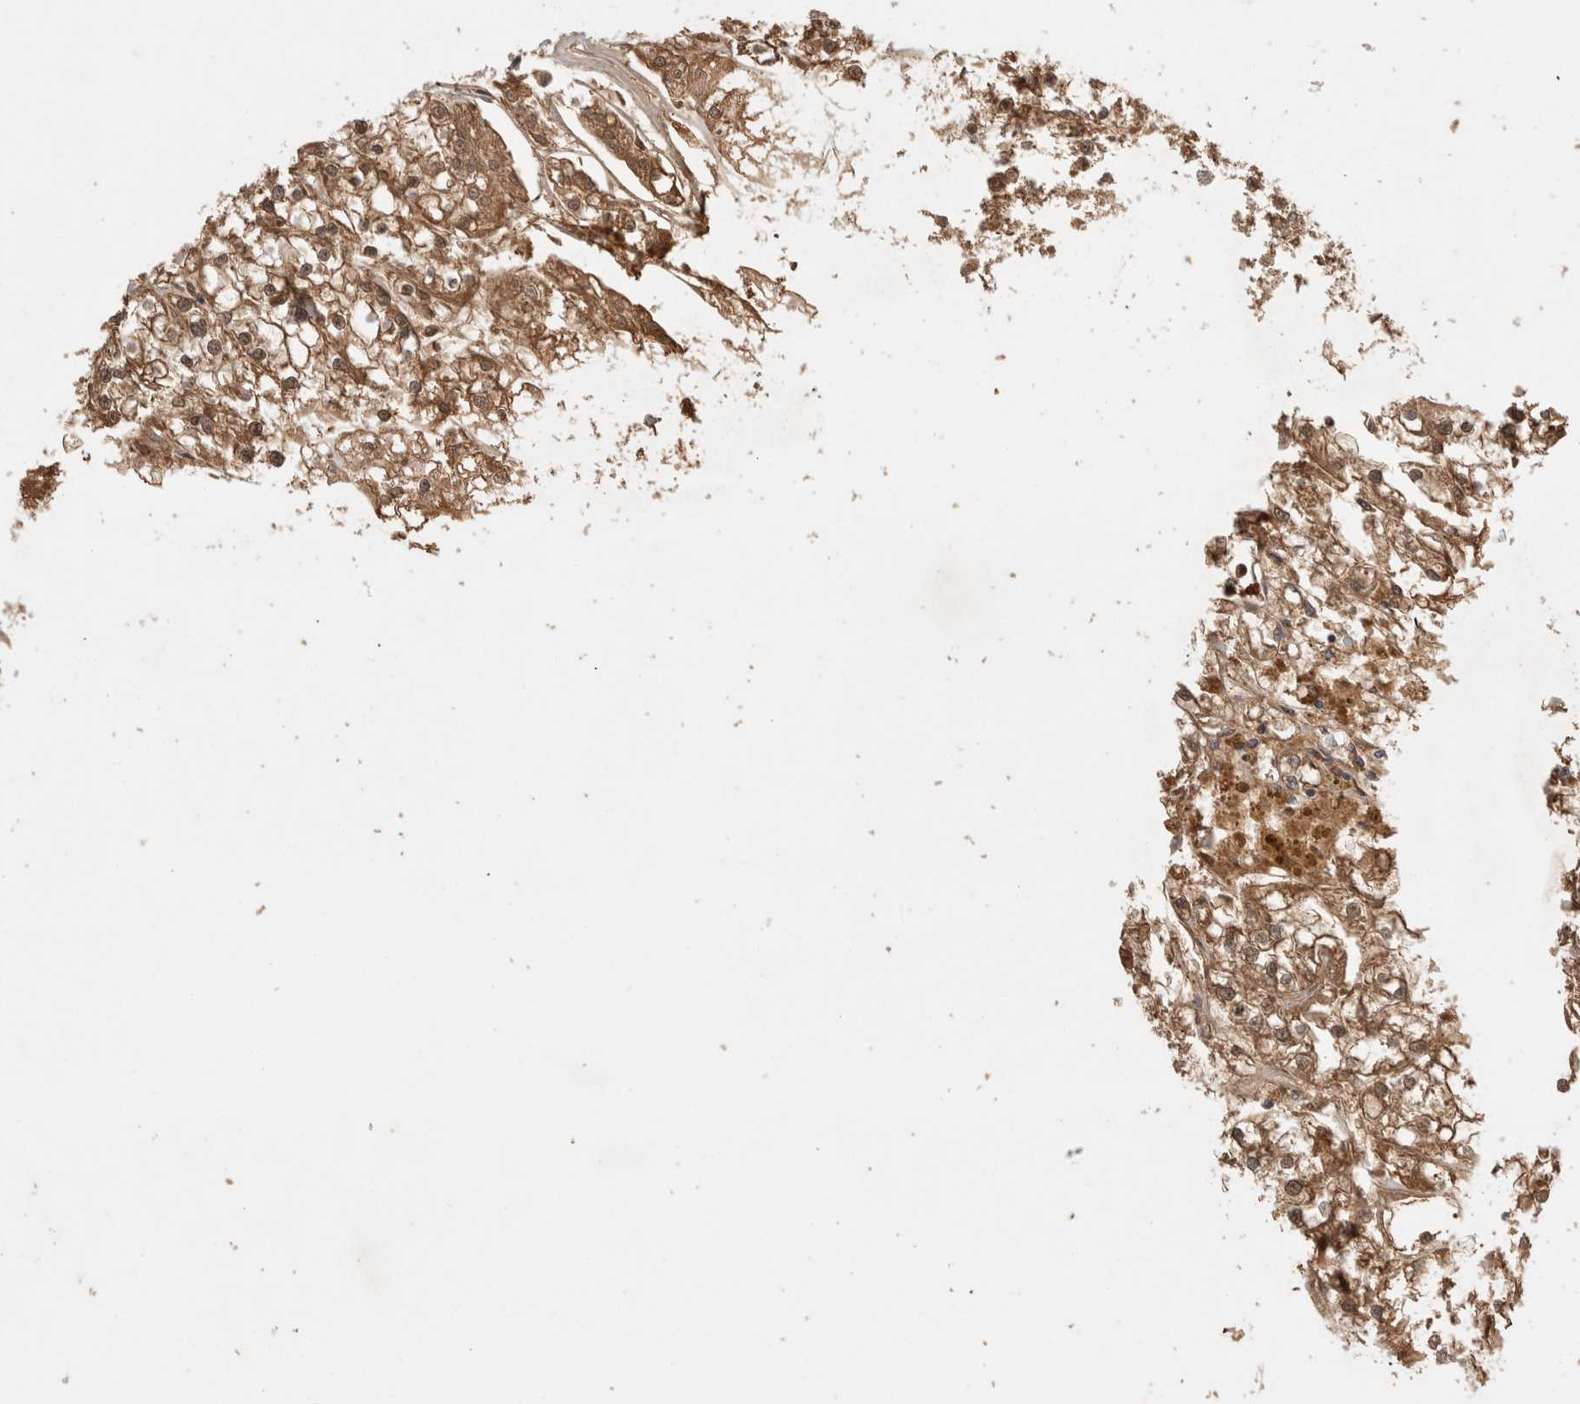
{"staining": {"intensity": "moderate", "quantity": ">75%", "location": "cytoplasmic/membranous"}, "tissue": "renal cancer", "cell_type": "Tumor cells", "image_type": "cancer", "snomed": [{"axis": "morphology", "description": "Adenocarcinoma, NOS"}, {"axis": "topography", "description": "Kidney"}], "caption": "Immunohistochemical staining of human renal adenocarcinoma exhibits moderate cytoplasmic/membranous protein staining in about >75% of tumor cells. (IHC, brightfield microscopy, high magnification).", "gene": "PRMT3", "patient": {"sex": "female", "age": 52}}